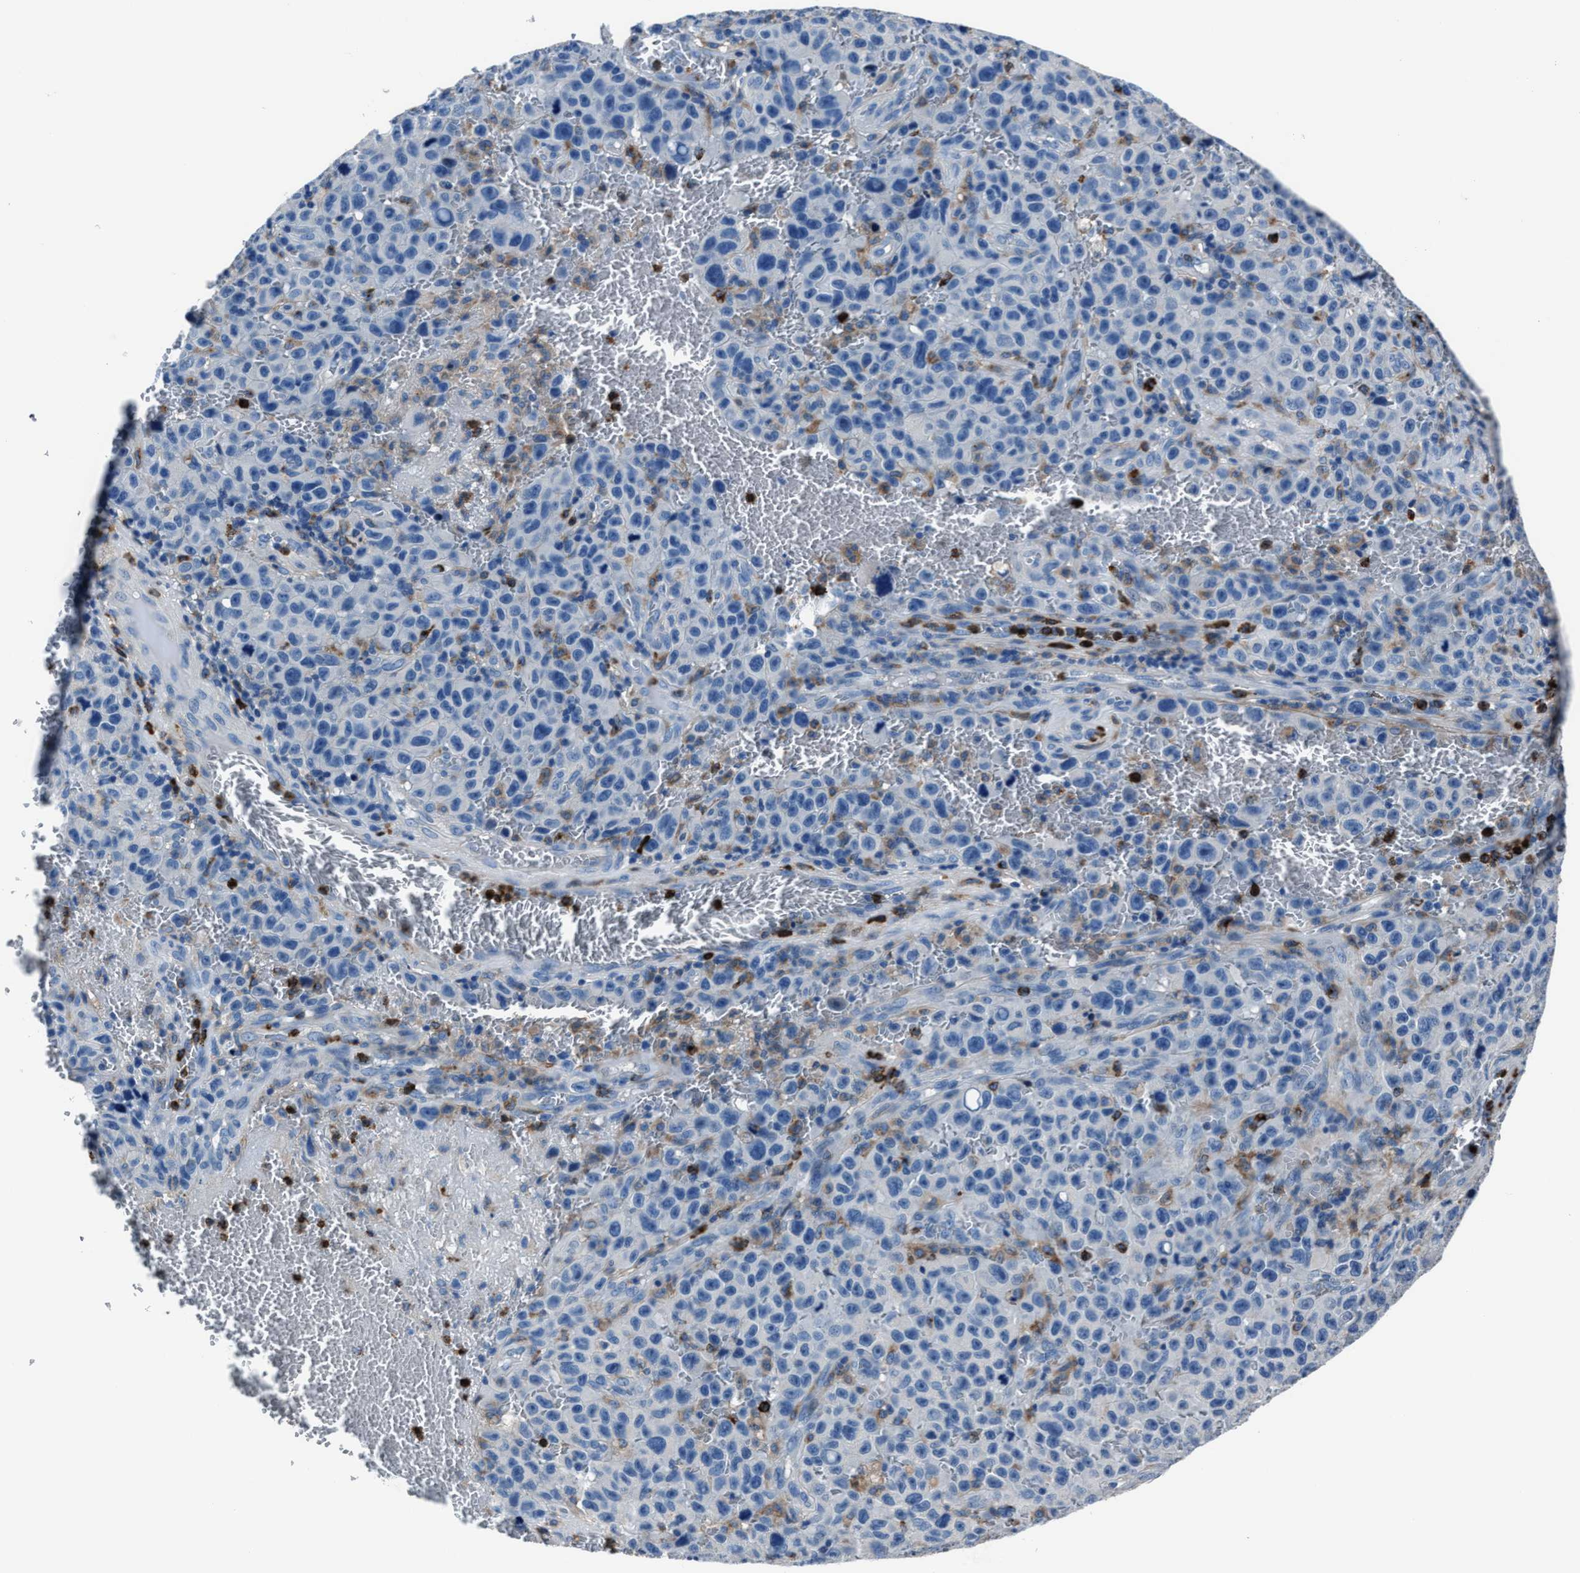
{"staining": {"intensity": "negative", "quantity": "none", "location": "none"}, "tissue": "melanoma", "cell_type": "Tumor cells", "image_type": "cancer", "snomed": [{"axis": "morphology", "description": "Malignant melanoma, NOS"}, {"axis": "topography", "description": "Skin"}], "caption": "There is no significant expression in tumor cells of melanoma.", "gene": "FGL2", "patient": {"sex": "female", "age": 82}}